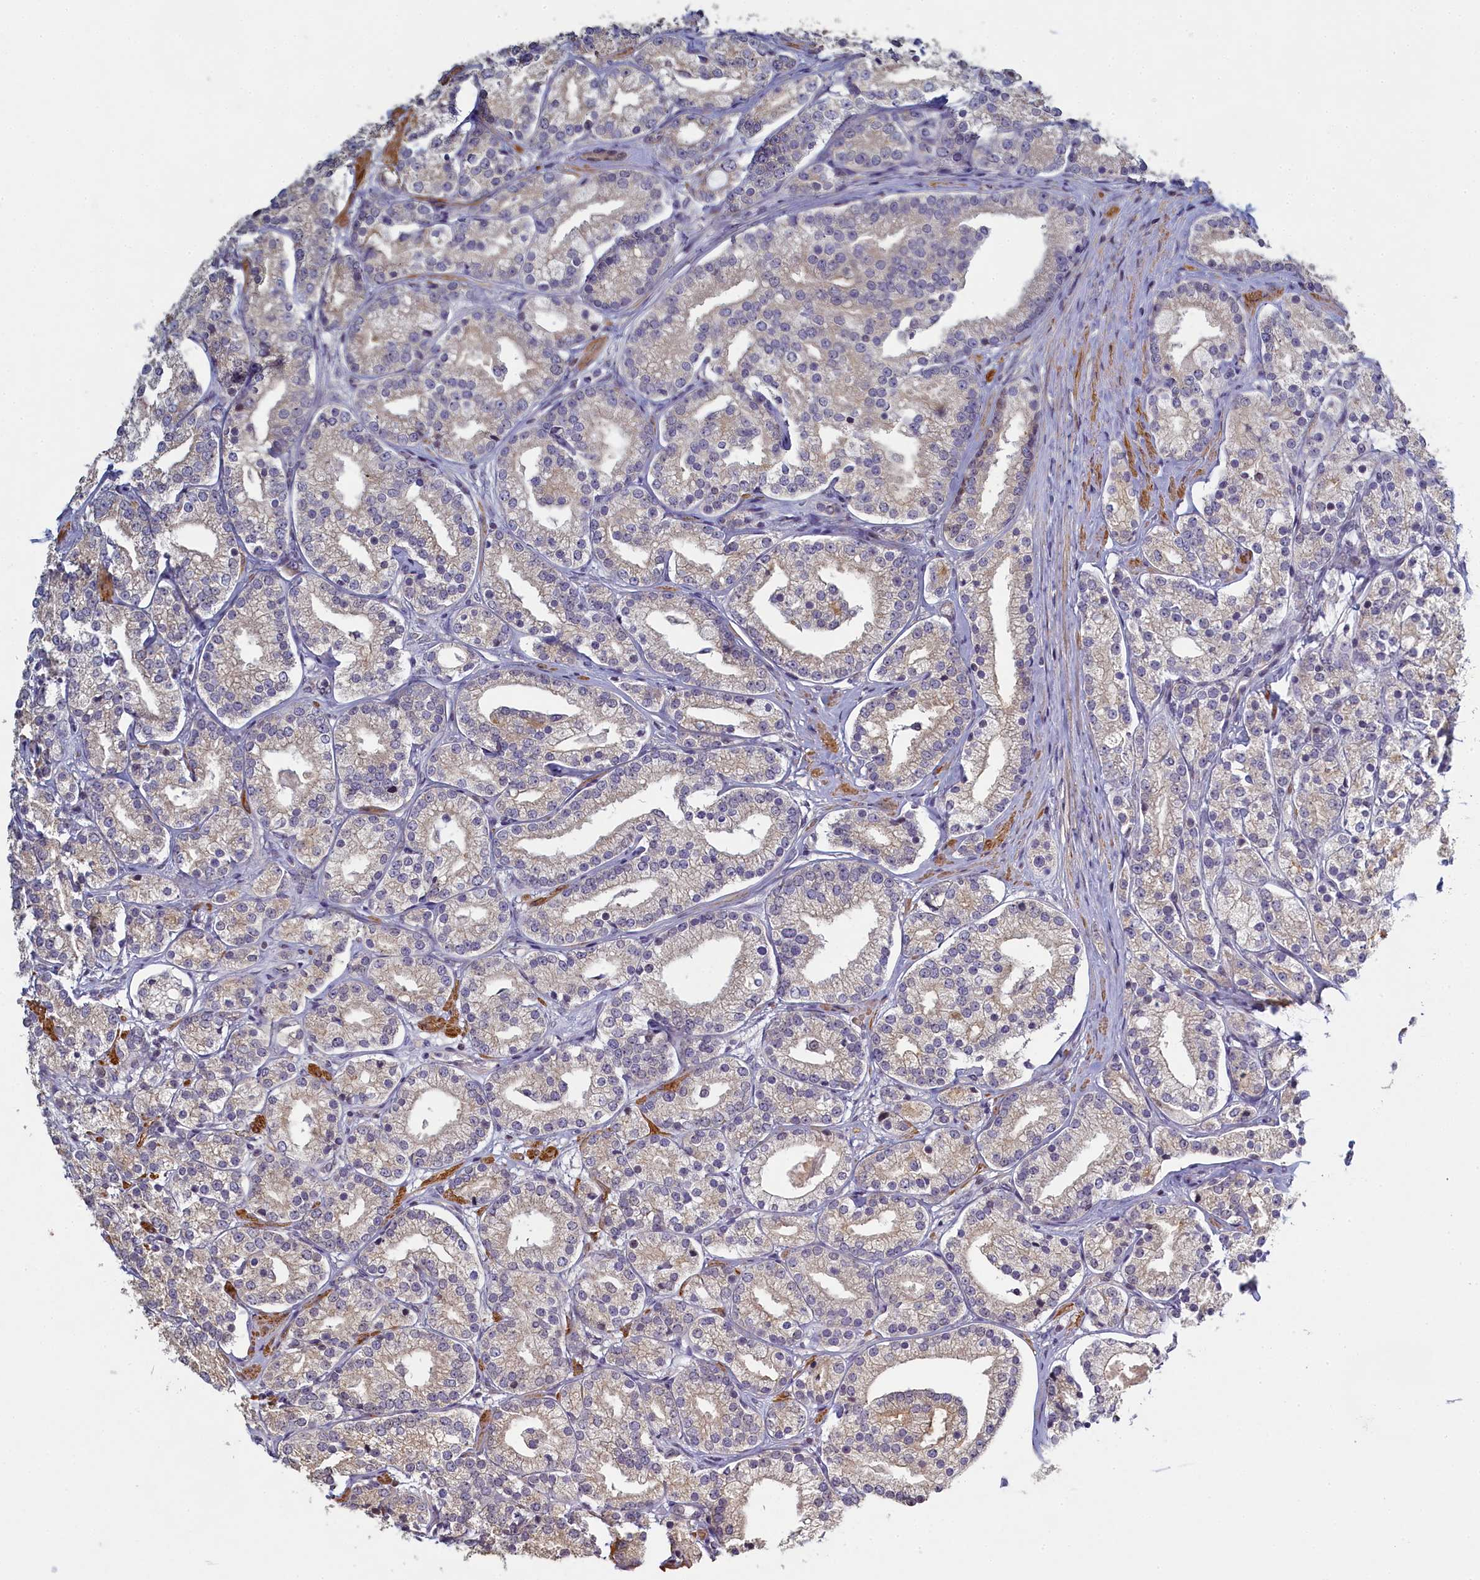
{"staining": {"intensity": "moderate", "quantity": "<25%", "location": "cytoplasmic/membranous"}, "tissue": "prostate cancer", "cell_type": "Tumor cells", "image_type": "cancer", "snomed": [{"axis": "morphology", "description": "Adenocarcinoma, High grade"}, {"axis": "topography", "description": "Prostate"}], "caption": "Immunohistochemical staining of human high-grade adenocarcinoma (prostate) displays low levels of moderate cytoplasmic/membranous staining in about <25% of tumor cells.", "gene": "DIXDC1", "patient": {"sex": "male", "age": 69}}